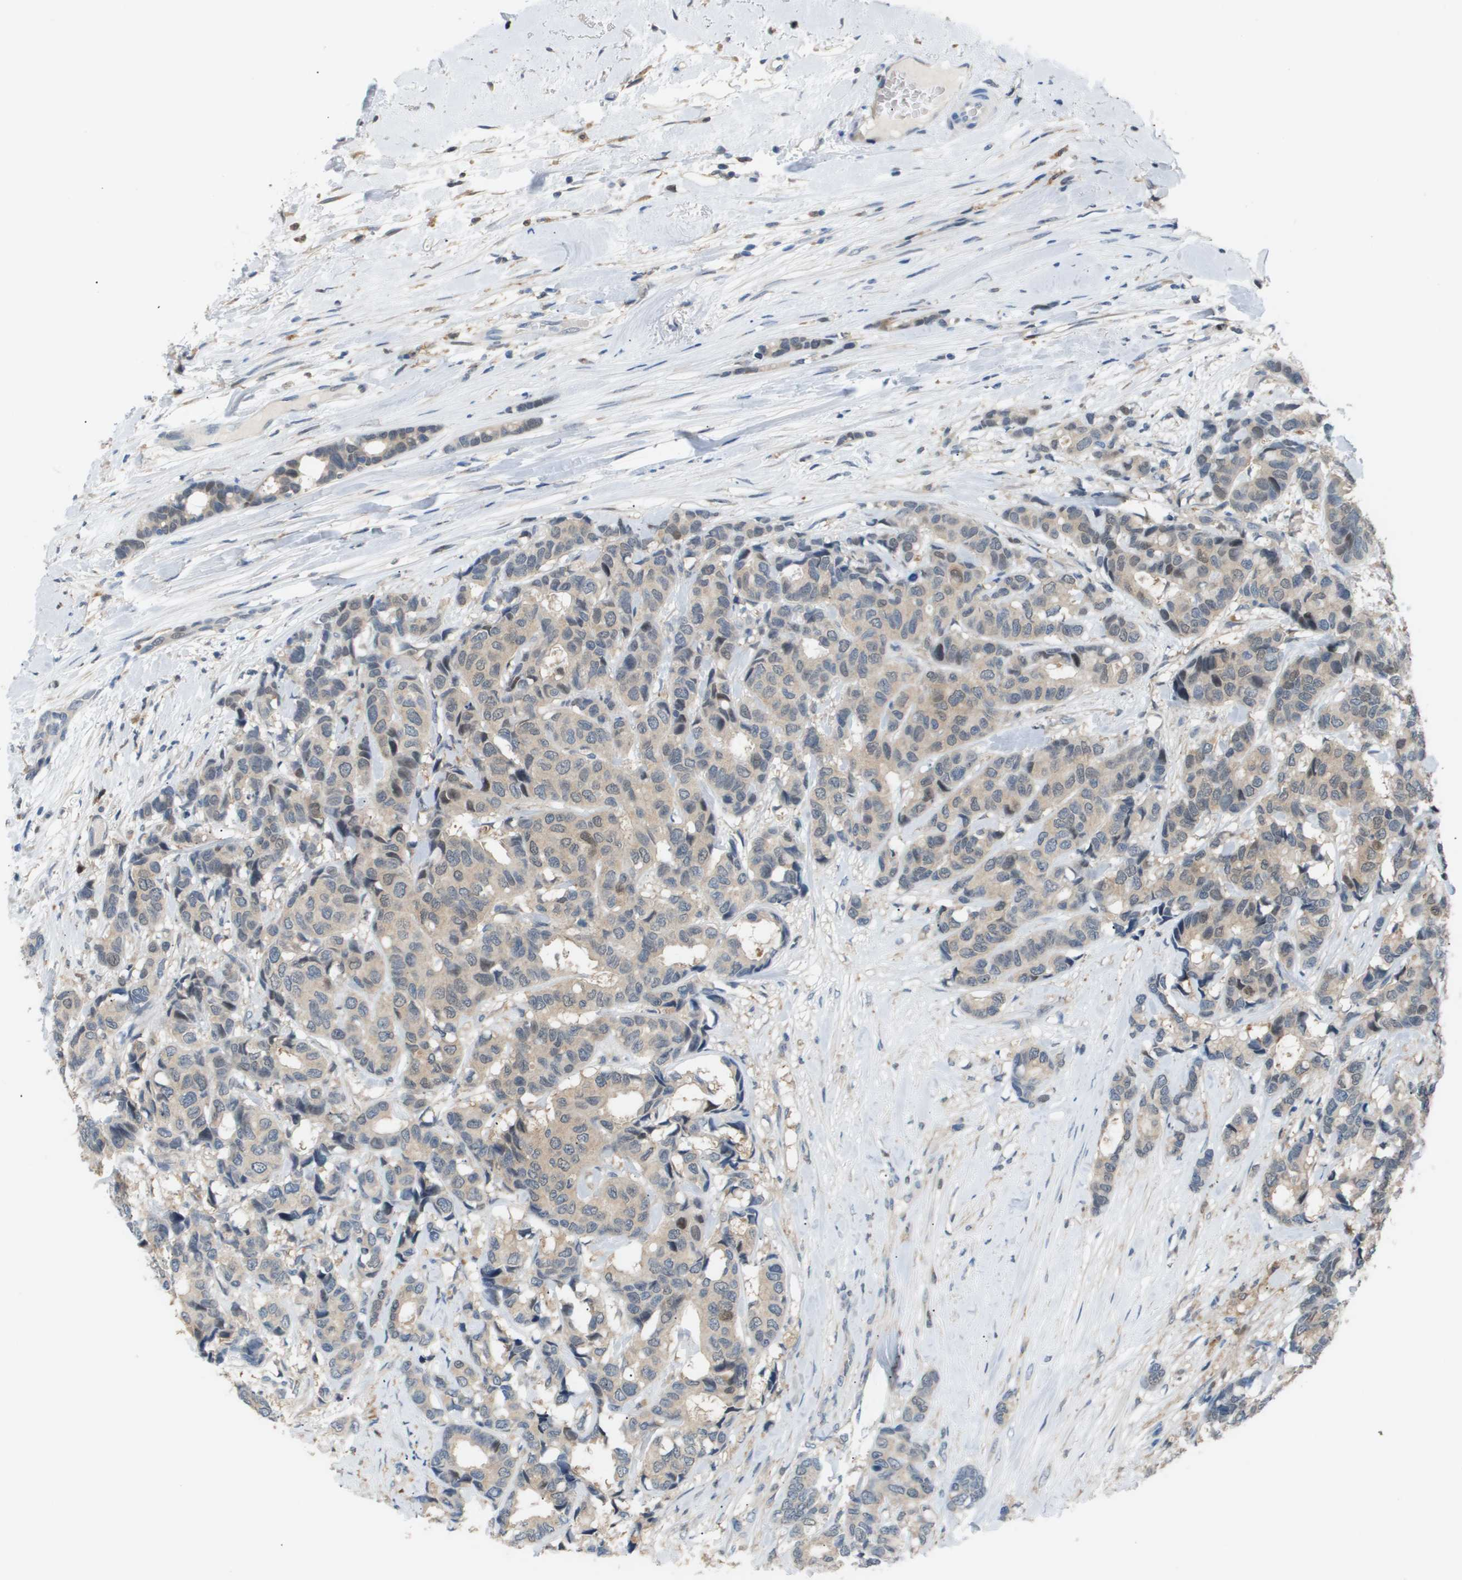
{"staining": {"intensity": "negative", "quantity": "none", "location": "none"}, "tissue": "breast cancer", "cell_type": "Tumor cells", "image_type": "cancer", "snomed": [{"axis": "morphology", "description": "Duct carcinoma"}, {"axis": "topography", "description": "Breast"}], "caption": "This is an immunohistochemistry (IHC) micrograph of breast cancer (invasive ductal carcinoma). There is no expression in tumor cells.", "gene": "AKR1A1", "patient": {"sex": "female", "age": 87}}